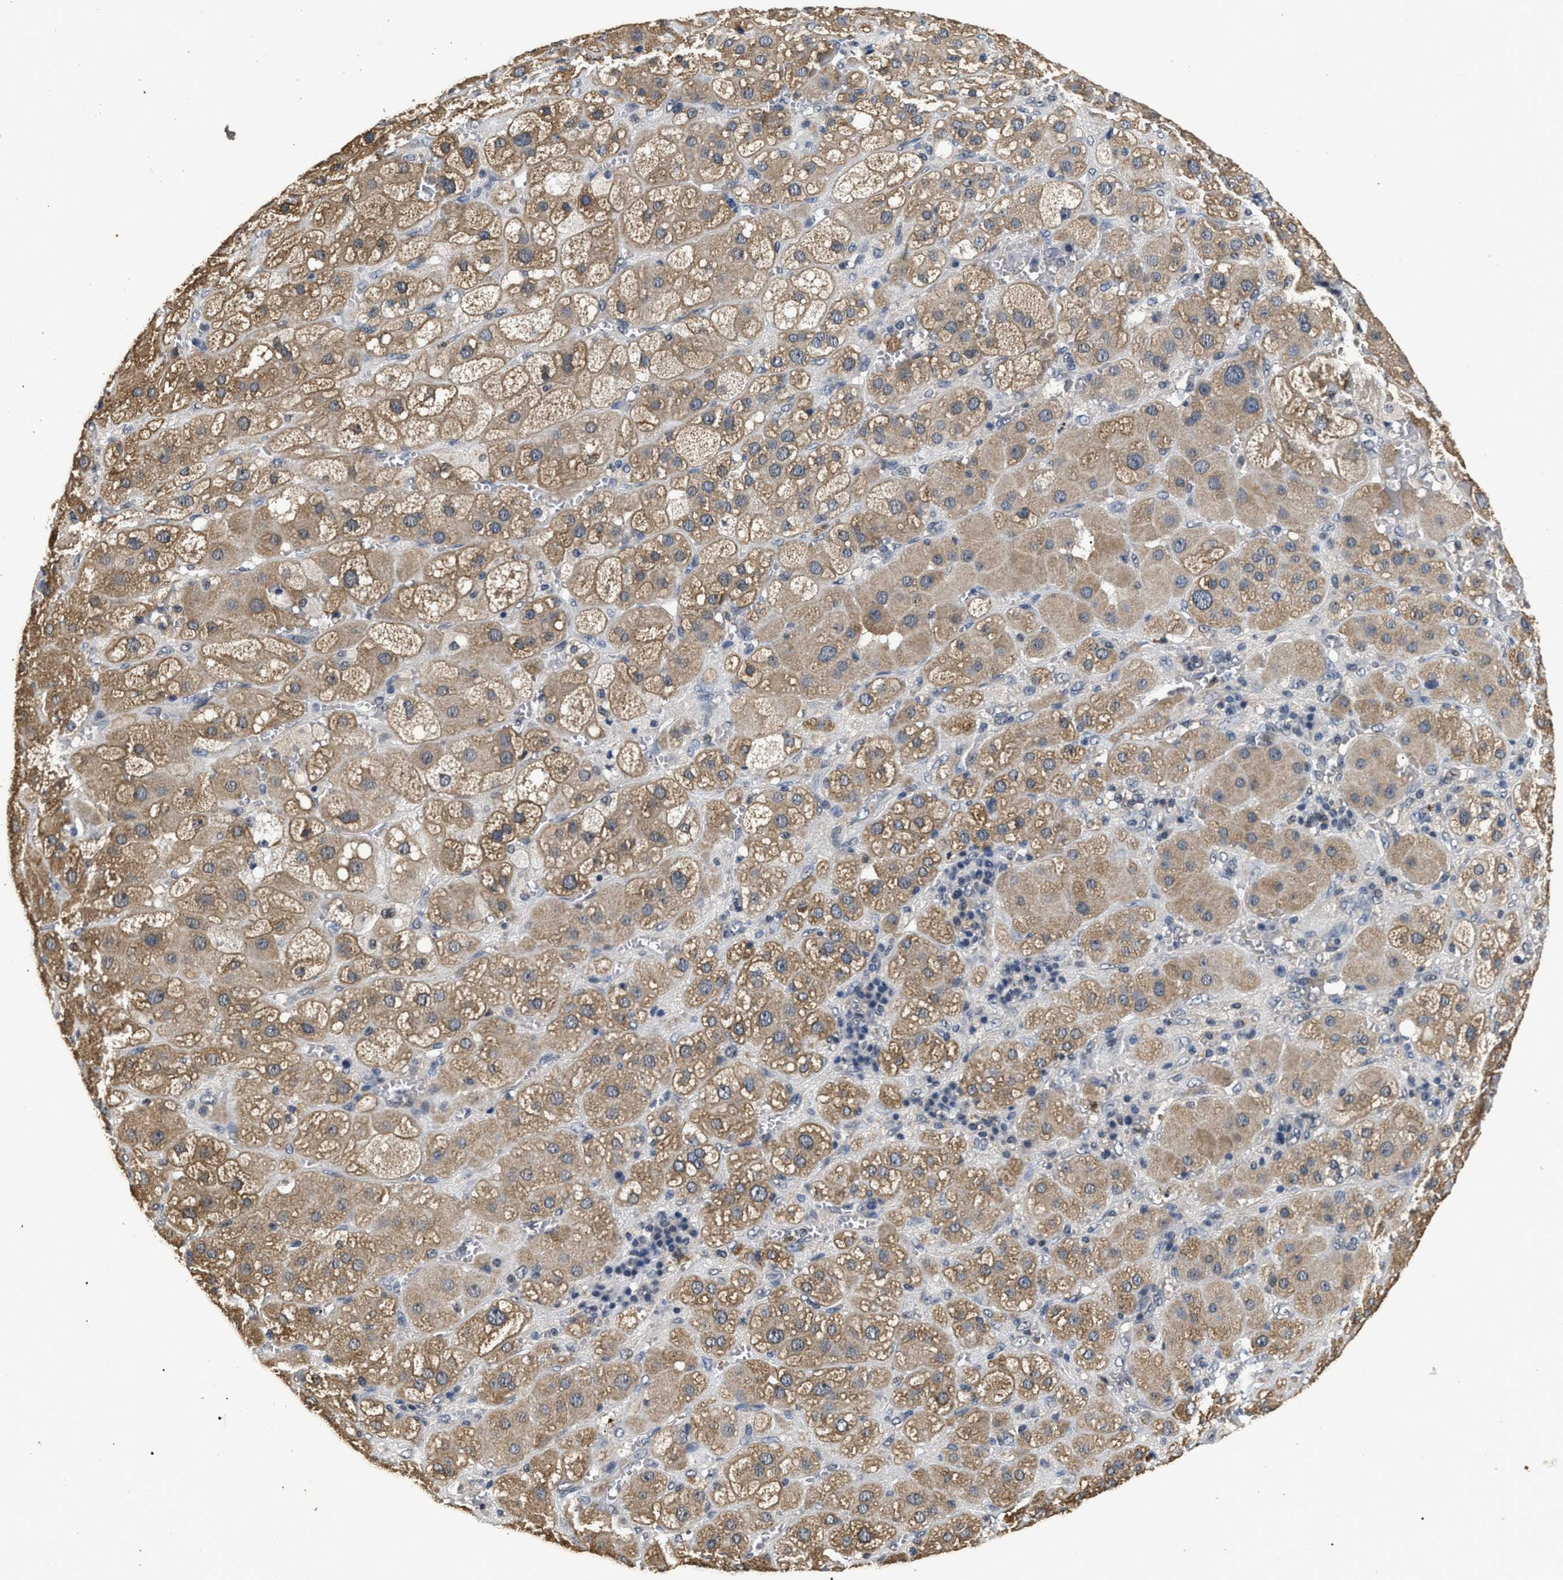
{"staining": {"intensity": "moderate", "quantity": ">75%", "location": "cytoplasmic/membranous"}, "tissue": "adrenal gland", "cell_type": "Glandular cells", "image_type": "normal", "snomed": [{"axis": "morphology", "description": "Normal tissue, NOS"}, {"axis": "topography", "description": "Adrenal gland"}], "caption": "Protein expression analysis of normal adrenal gland demonstrates moderate cytoplasmic/membranous expression in approximately >75% of glandular cells.", "gene": "ANP32E", "patient": {"sex": "female", "age": 47}}